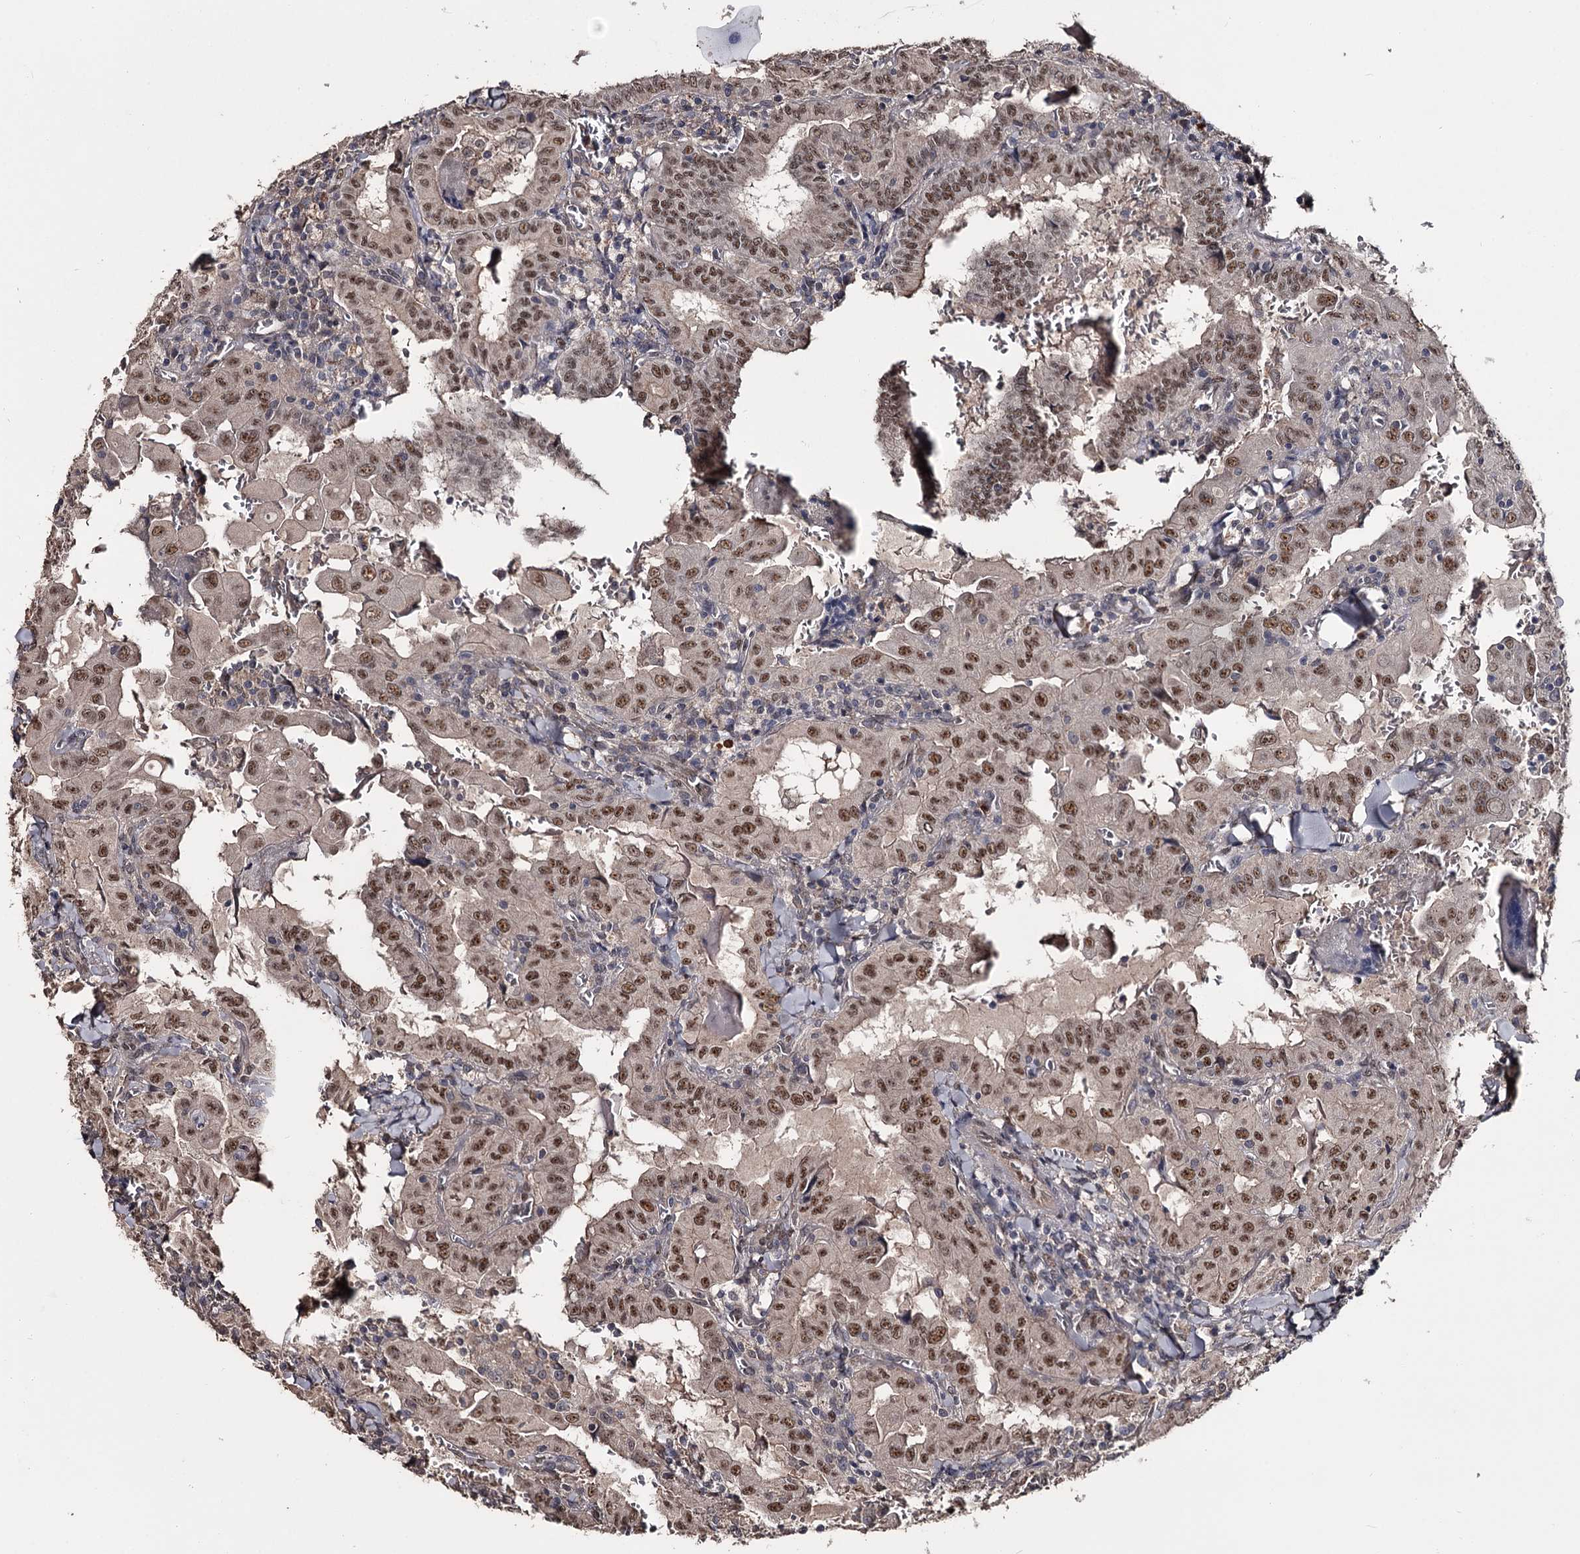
{"staining": {"intensity": "moderate", "quantity": ">75%", "location": "nuclear"}, "tissue": "thyroid cancer", "cell_type": "Tumor cells", "image_type": "cancer", "snomed": [{"axis": "morphology", "description": "Papillary adenocarcinoma, NOS"}, {"axis": "topography", "description": "Thyroid gland"}], "caption": "Moderate nuclear expression is appreciated in approximately >75% of tumor cells in thyroid cancer (papillary adenocarcinoma).", "gene": "PRPF40B", "patient": {"sex": "female", "age": 72}}